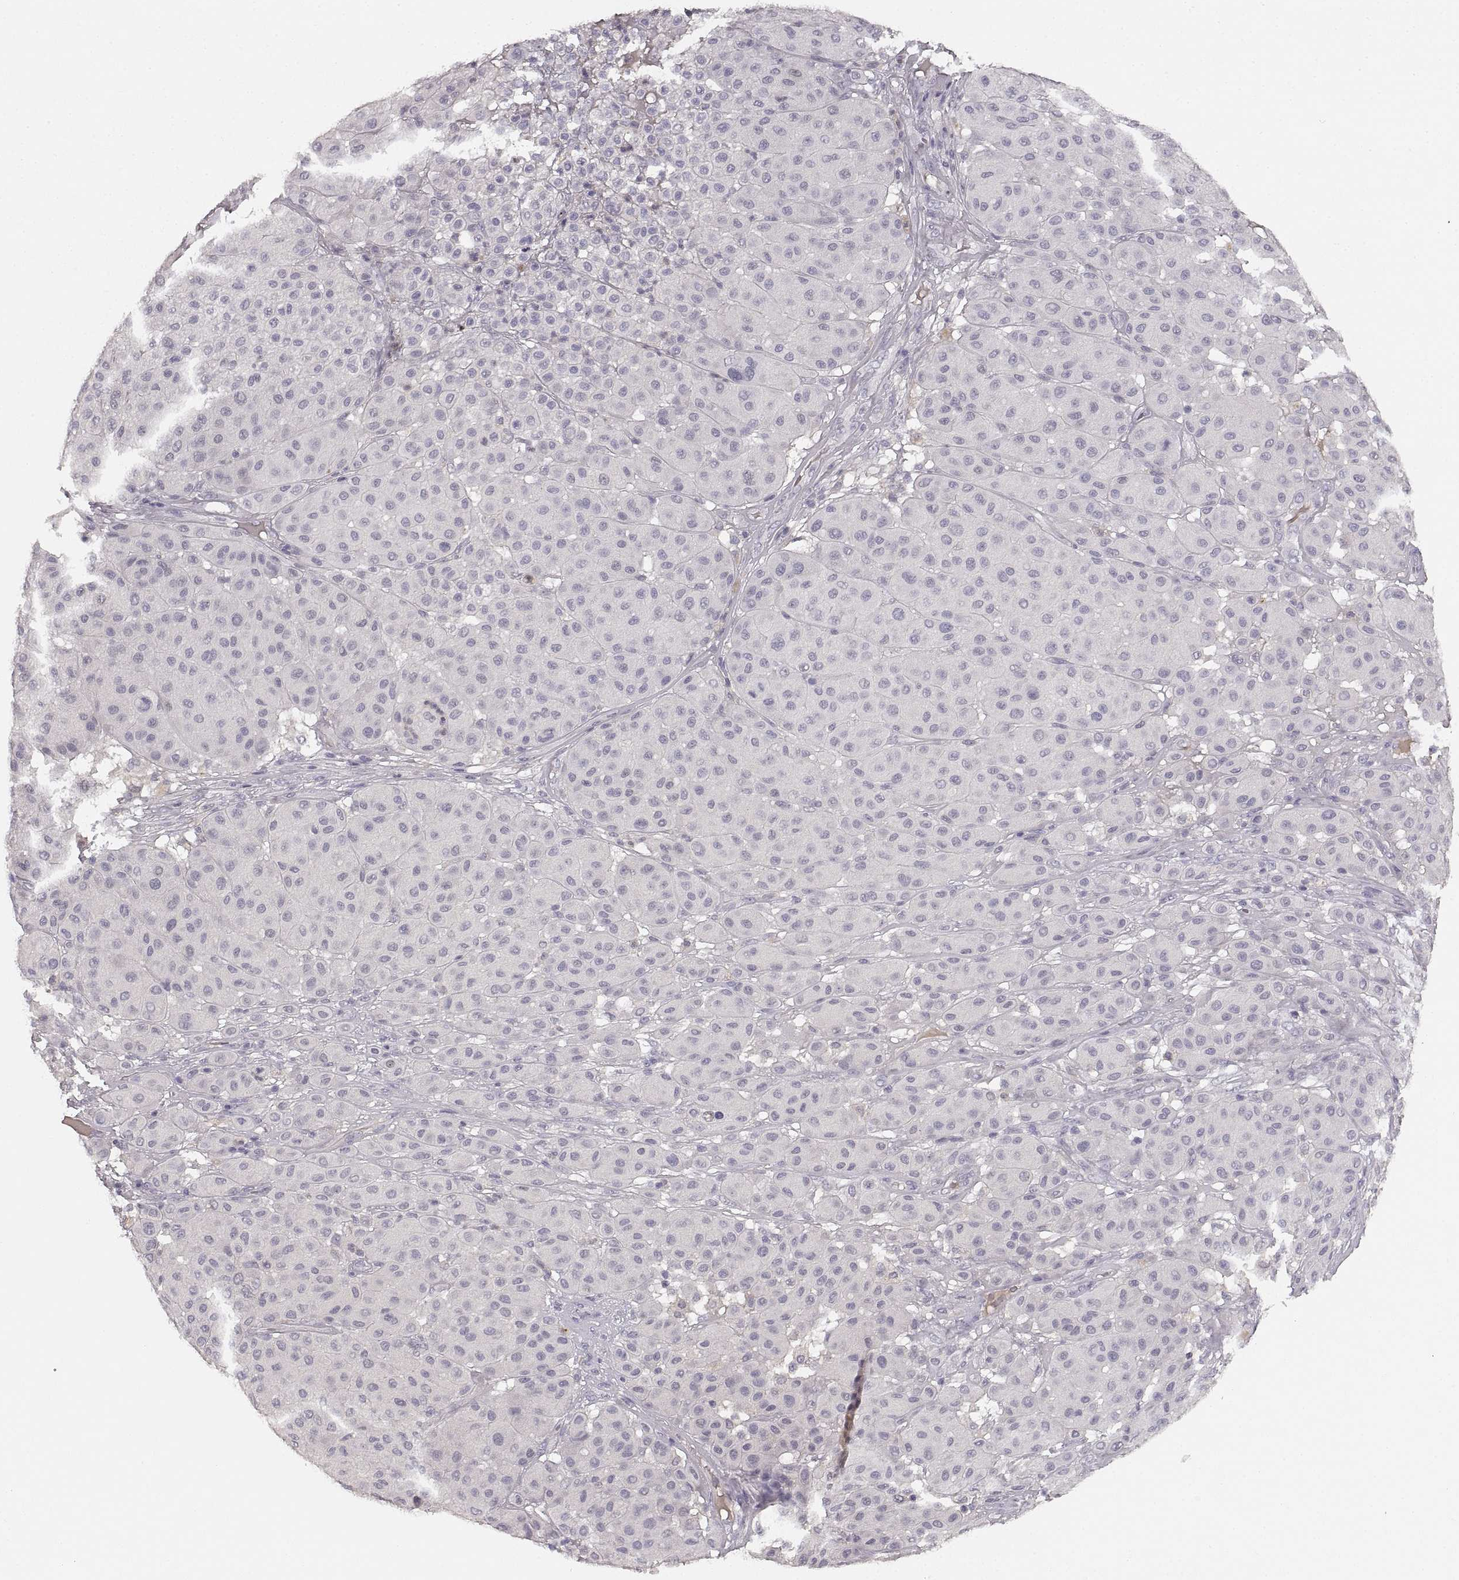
{"staining": {"intensity": "negative", "quantity": "none", "location": "none"}, "tissue": "melanoma", "cell_type": "Tumor cells", "image_type": "cancer", "snomed": [{"axis": "morphology", "description": "Malignant melanoma, Metastatic site"}, {"axis": "topography", "description": "Smooth muscle"}], "caption": "Tumor cells are negative for brown protein staining in malignant melanoma (metastatic site). Brightfield microscopy of IHC stained with DAB (brown) and hematoxylin (blue), captured at high magnification.", "gene": "RUNDC3A", "patient": {"sex": "male", "age": 41}}